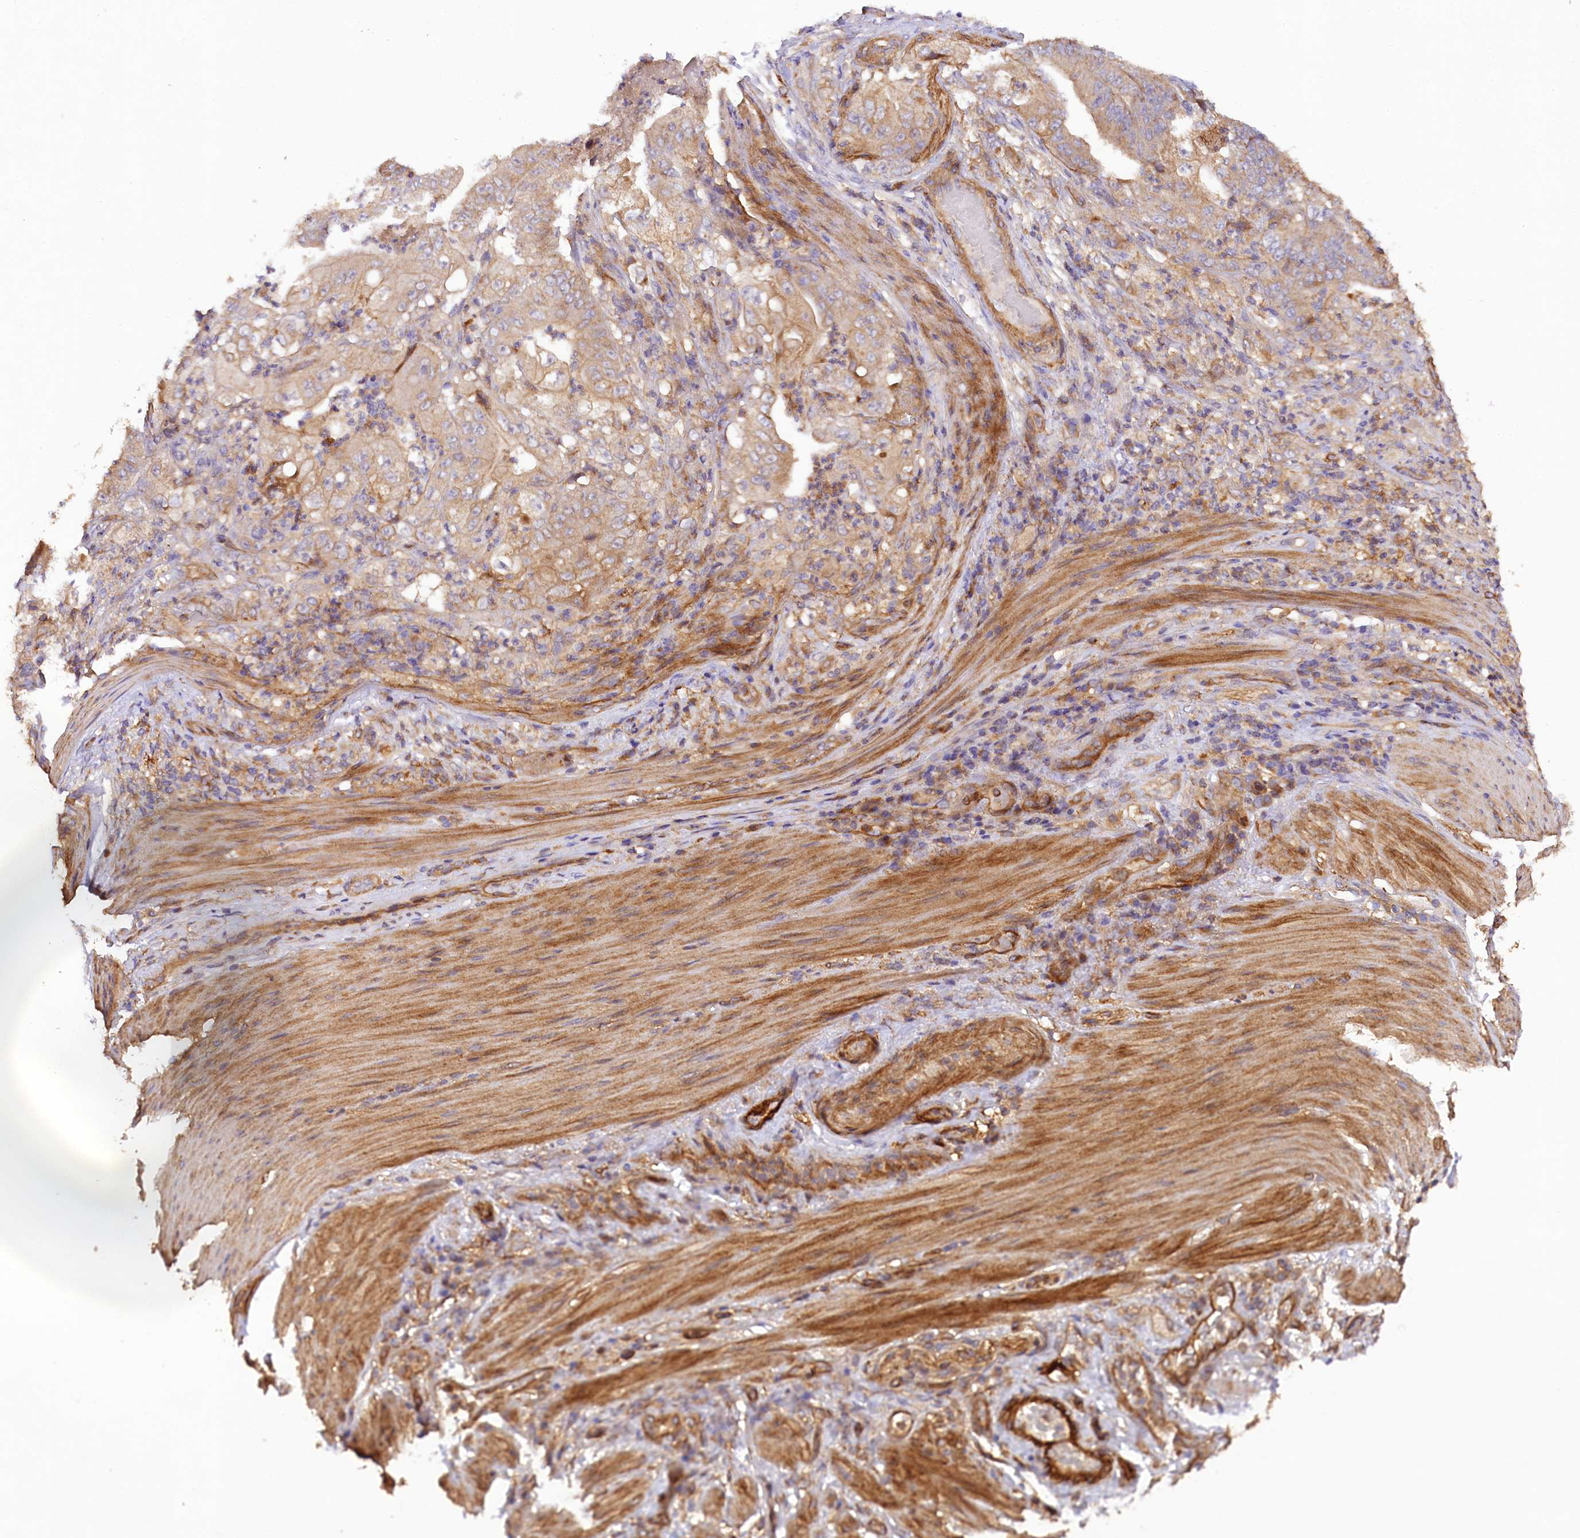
{"staining": {"intensity": "weak", "quantity": "25%-75%", "location": "cytoplasmic/membranous"}, "tissue": "stomach cancer", "cell_type": "Tumor cells", "image_type": "cancer", "snomed": [{"axis": "morphology", "description": "Adenocarcinoma, NOS"}, {"axis": "topography", "description": "Stomach"}], "caption": "IHC (DAB) staining of stomach cancer (adenocarcinoma) reveals weak cytoplasmic/membranous protein expression in approximately 25%-75% of tumor cells. (brown staining indicates protein expression, while blue staining denotes nuclei).", "gene": "CSAD", "patient": {"sex": "female", "age": 73}}